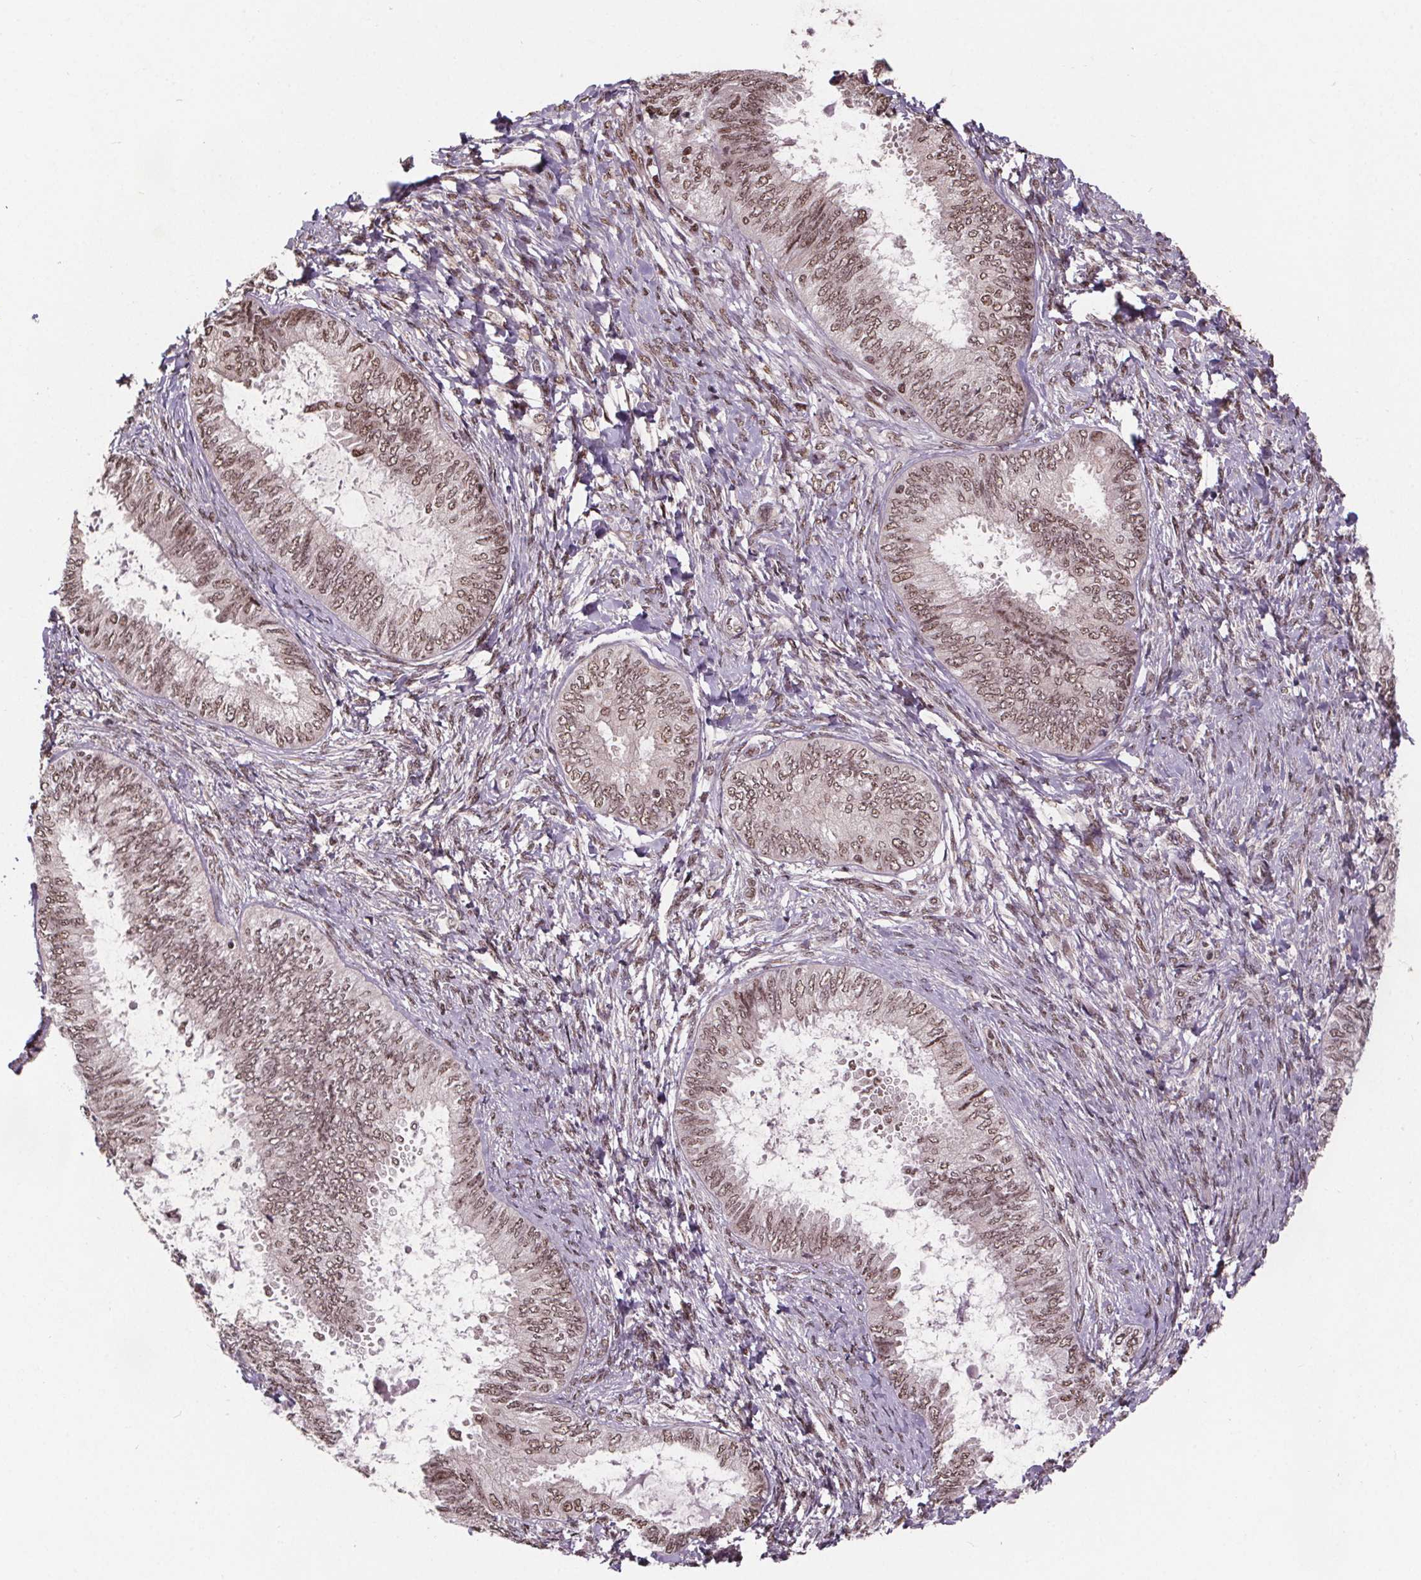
{"staining": {"intensity": "moderate", "quantity": ">75%", "location": "nuclear"}, "tissue": "ovarian cancer", "cell_type": "Tumor cells", "image_type": "cancer", "snomed": [{"axis": "morphology", "description": "Carcinoma, endometroid"}, {"axis": "topography", "description": "Ovary"}], "caption": "A high-resolution image shows IHC staining of ovarian cancer, which reveals moderate nuclear expression in approximately >75% of tumor cells.", "gene": "JARID2", "patient": {"sex": "female", "age": 70}}